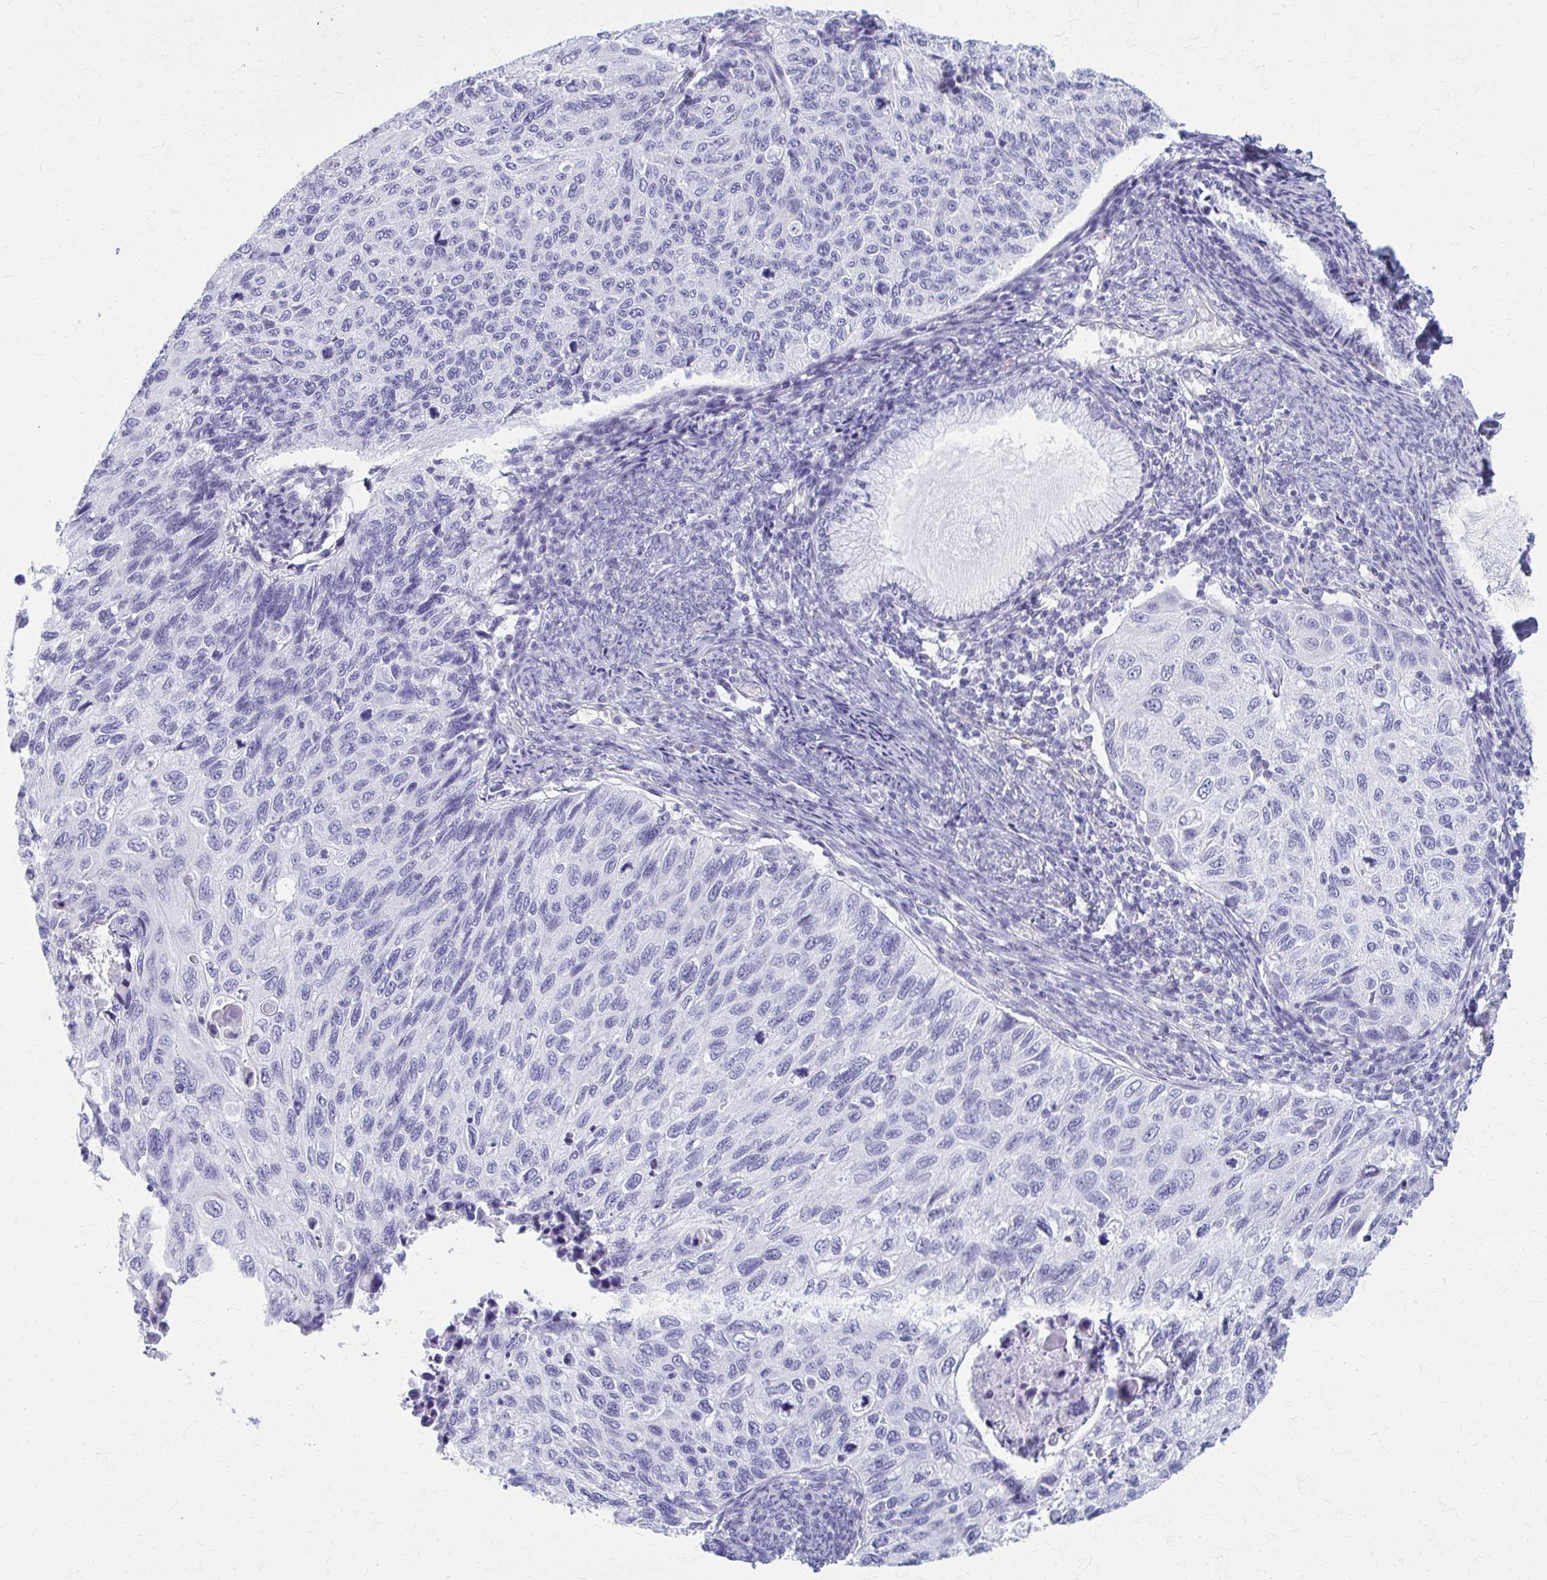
{"staining": {"intensity": "negative", "quantity": "none", "location": "none"}, "tissue": "cervical cancer", "cell_type": "Tumor cells", "image_type": "cancer", "snomed": [{"axis": "morphology", "description": "Squamous cell carcinoma, NOS"}, {"axis": "topography", "description": "Cervix"}], "caption": "Cervical cancer was stained to show a protein in brown. There is no significant positivity in tumor cells.", "gene": "GFAP", "patient": {"sex": "female", "age": 70}}